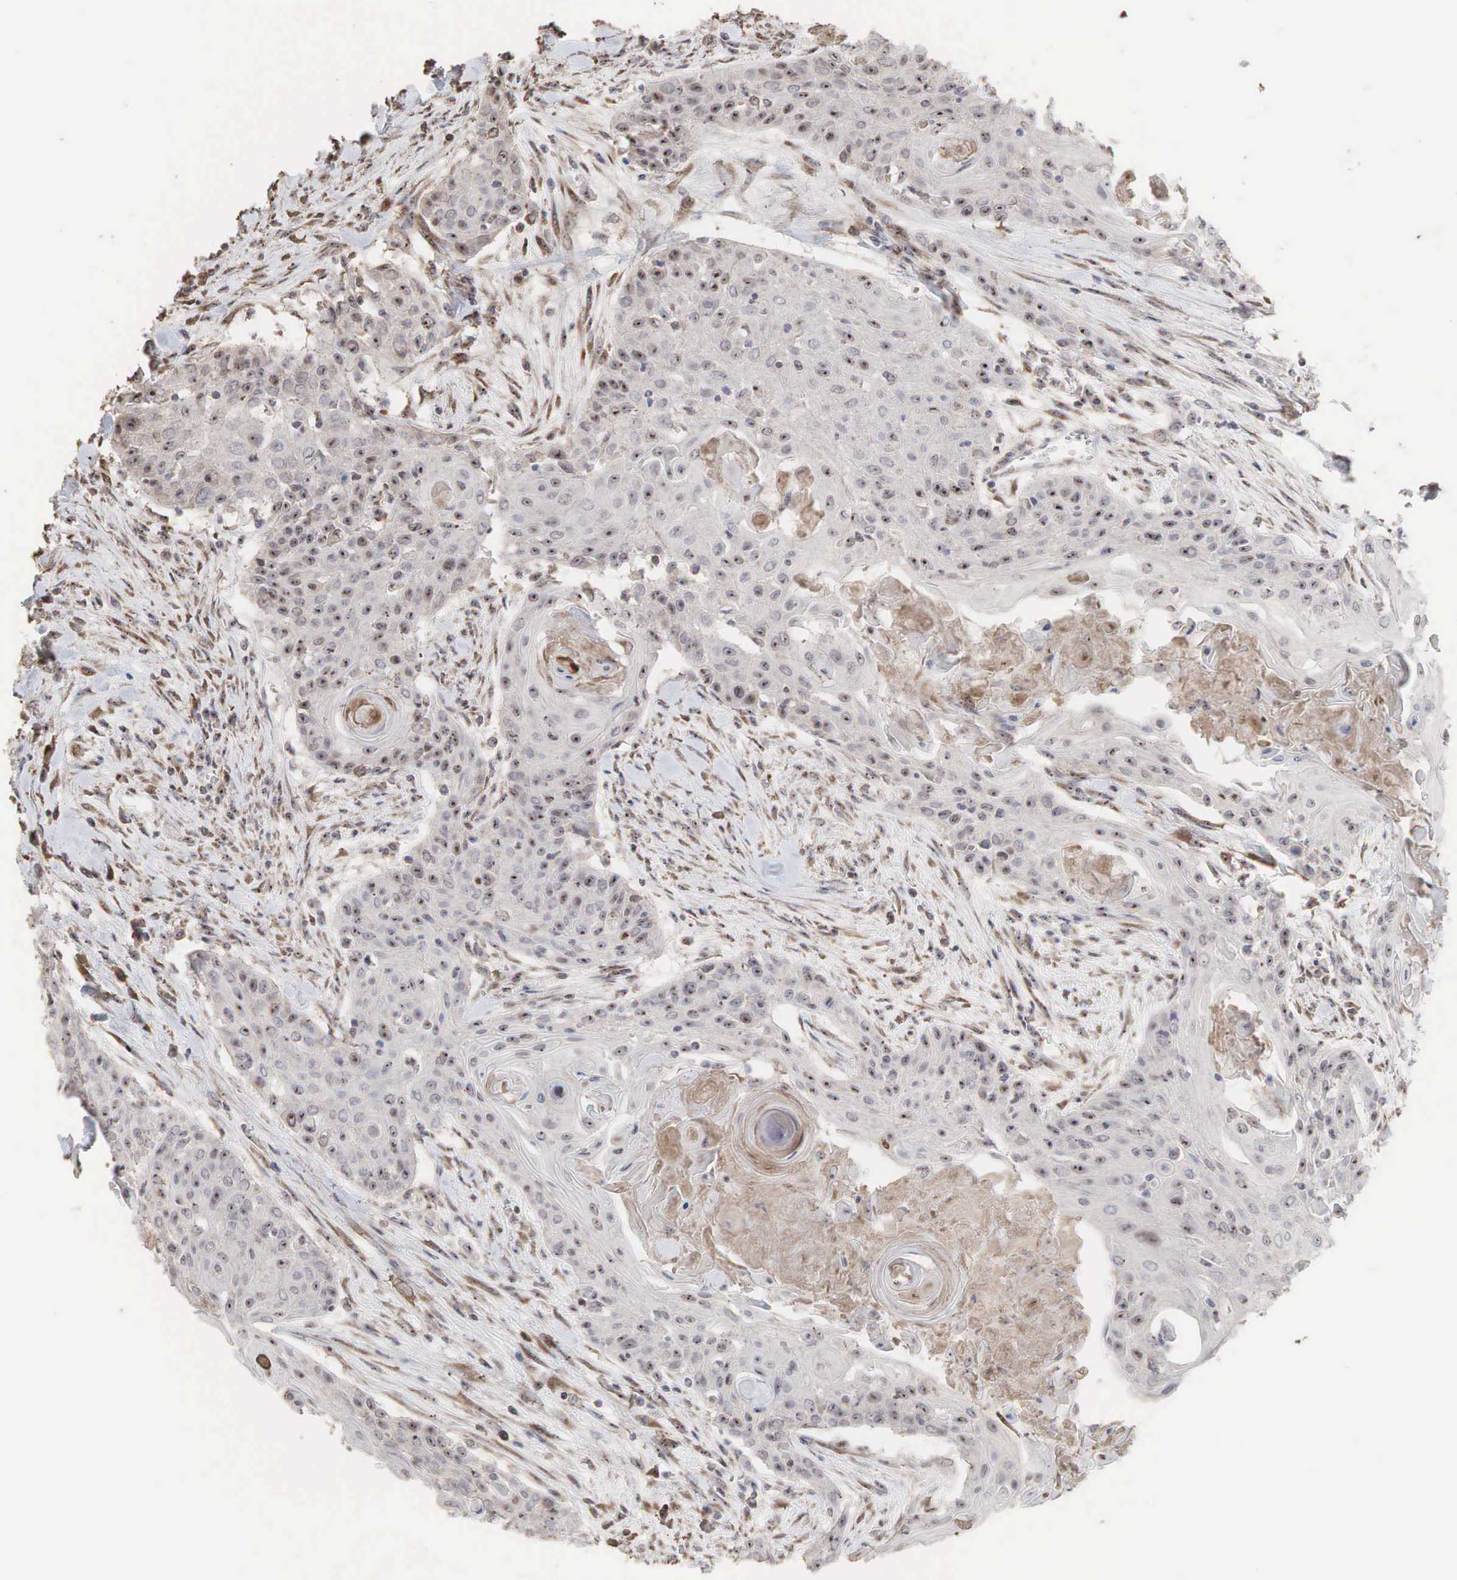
{"staining": {"intensity": "strong", "quantity": ">75%", "location": "cytoplasmic/membranous,nuclear"}, "tissue": "head and neck cancer", "cell_type": "Tumor cells", "image_type": "cancer", "snomed": [{"axis": "morphology", "description": "Squamous cell carcinoma, NOS"}, {"axis": "morphology", "description": "Squamous cell carcinoma, metastatic, NOS"}, {"axis": "topography", "description": "Lymph node"}, {"axis": "topography", "description": "Salivary gland"}, {"axis": "topography", "description": "Head-Neck"}], "caption": "The immunohistochemical stain highlights strong cytoplasmic/membranous and nuclear expression in tumor cells of head and neck metastatic squamous cell carcinoma tissue. (Stains: DAB (3,3'-diaminobenzidine) in brown, nuclei in blue, Microscopy: brightfield microscopy at high magnification).", "gene": "DKC1", "patient": {"sex": "female", "age": 74}}